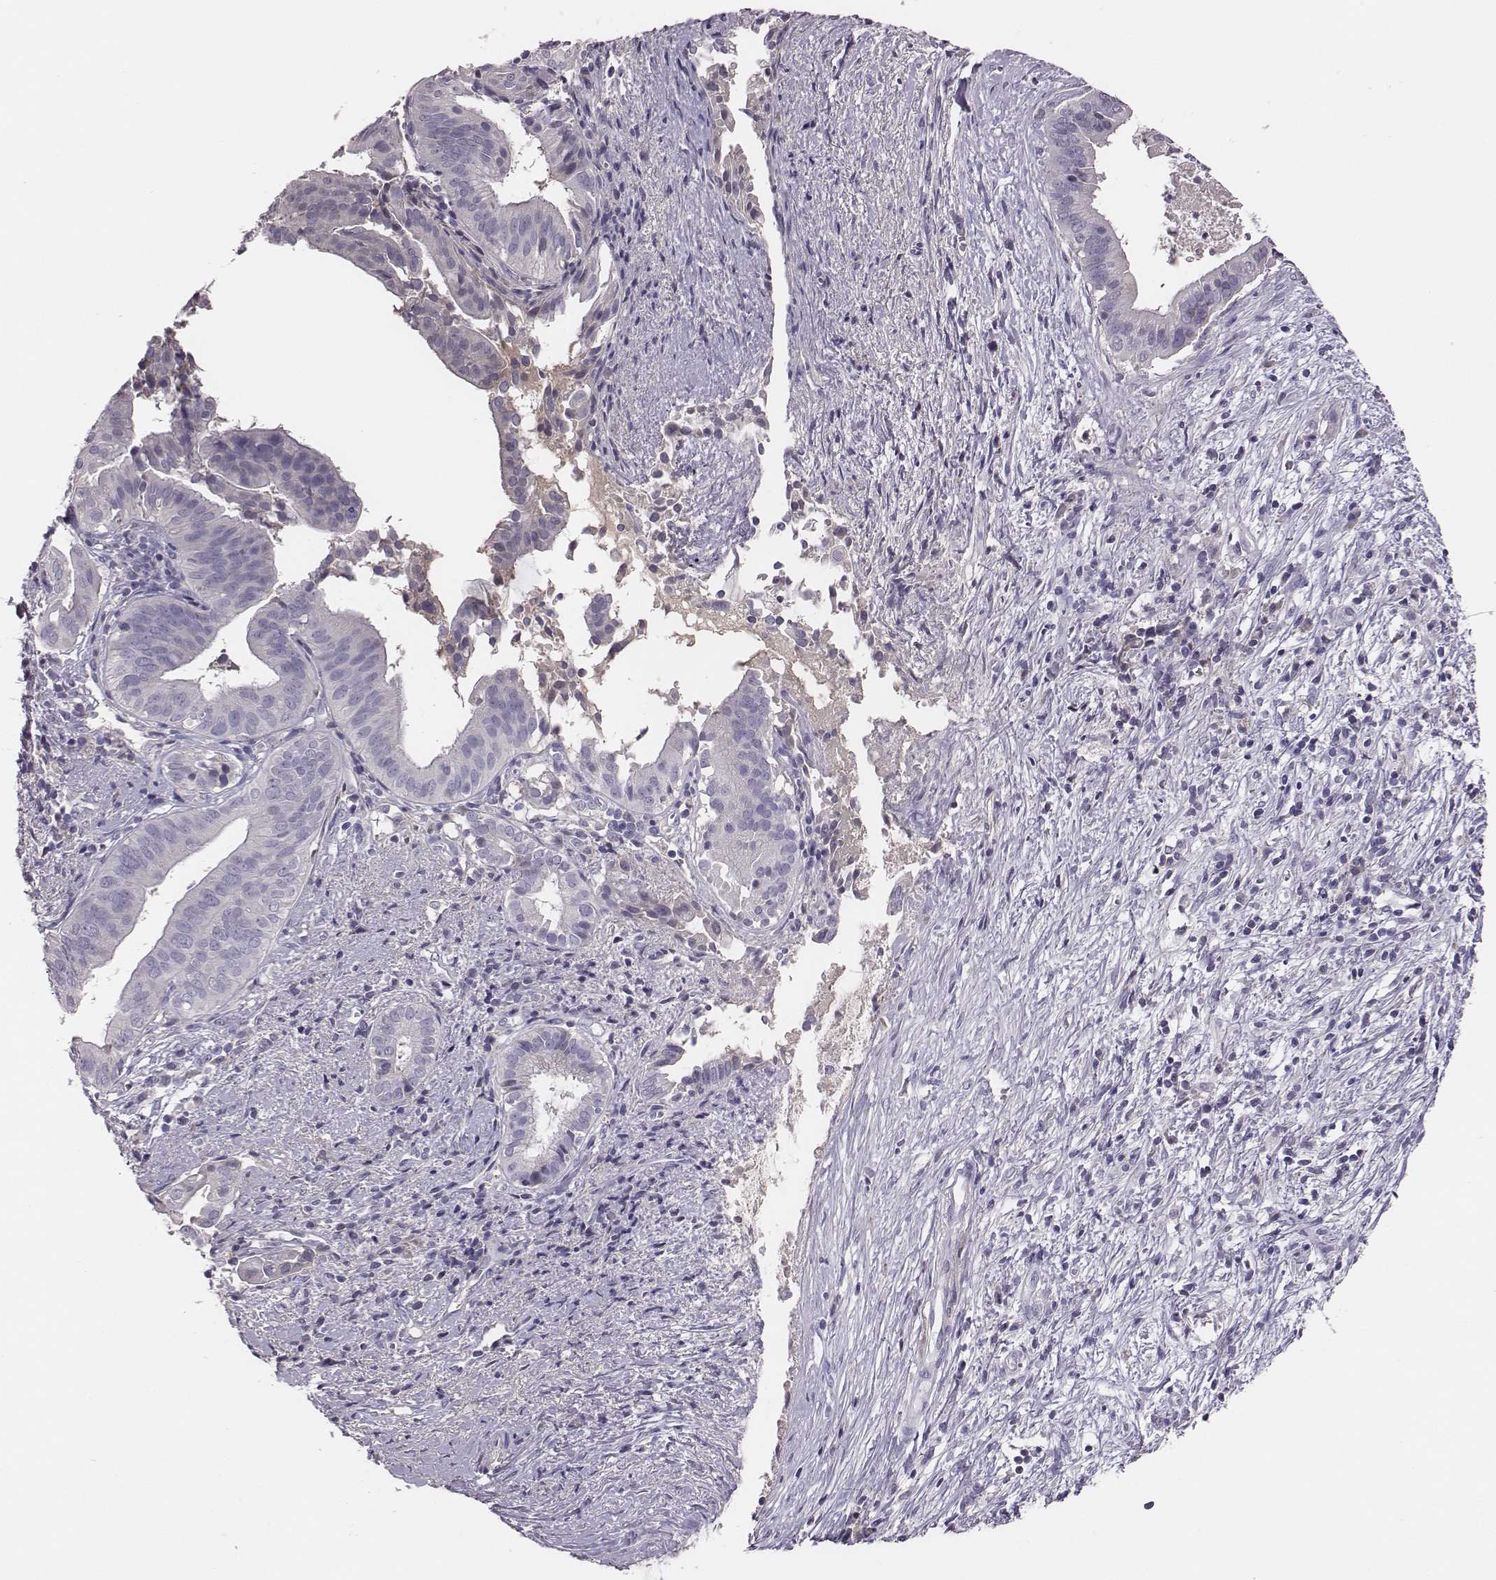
{"staining": {"intensity": "negative", "quantity": "none", "location": "none"}, "tissue": "pancreatic cancer", "cell_type": "Tumor cells", "image_type": "cancer", "snomed": [{"axis": "morphology", "description": "Adenocarcinoma, NOS"}, {"axis": "topography", "description": "Pancreas"}], "caption": "Histopathology image shows no significant protein positivity in tumor cells of pancreatic adenocarcinoma.", "gene": "EN1", "patient": {"sex": "male", "age": 61}}